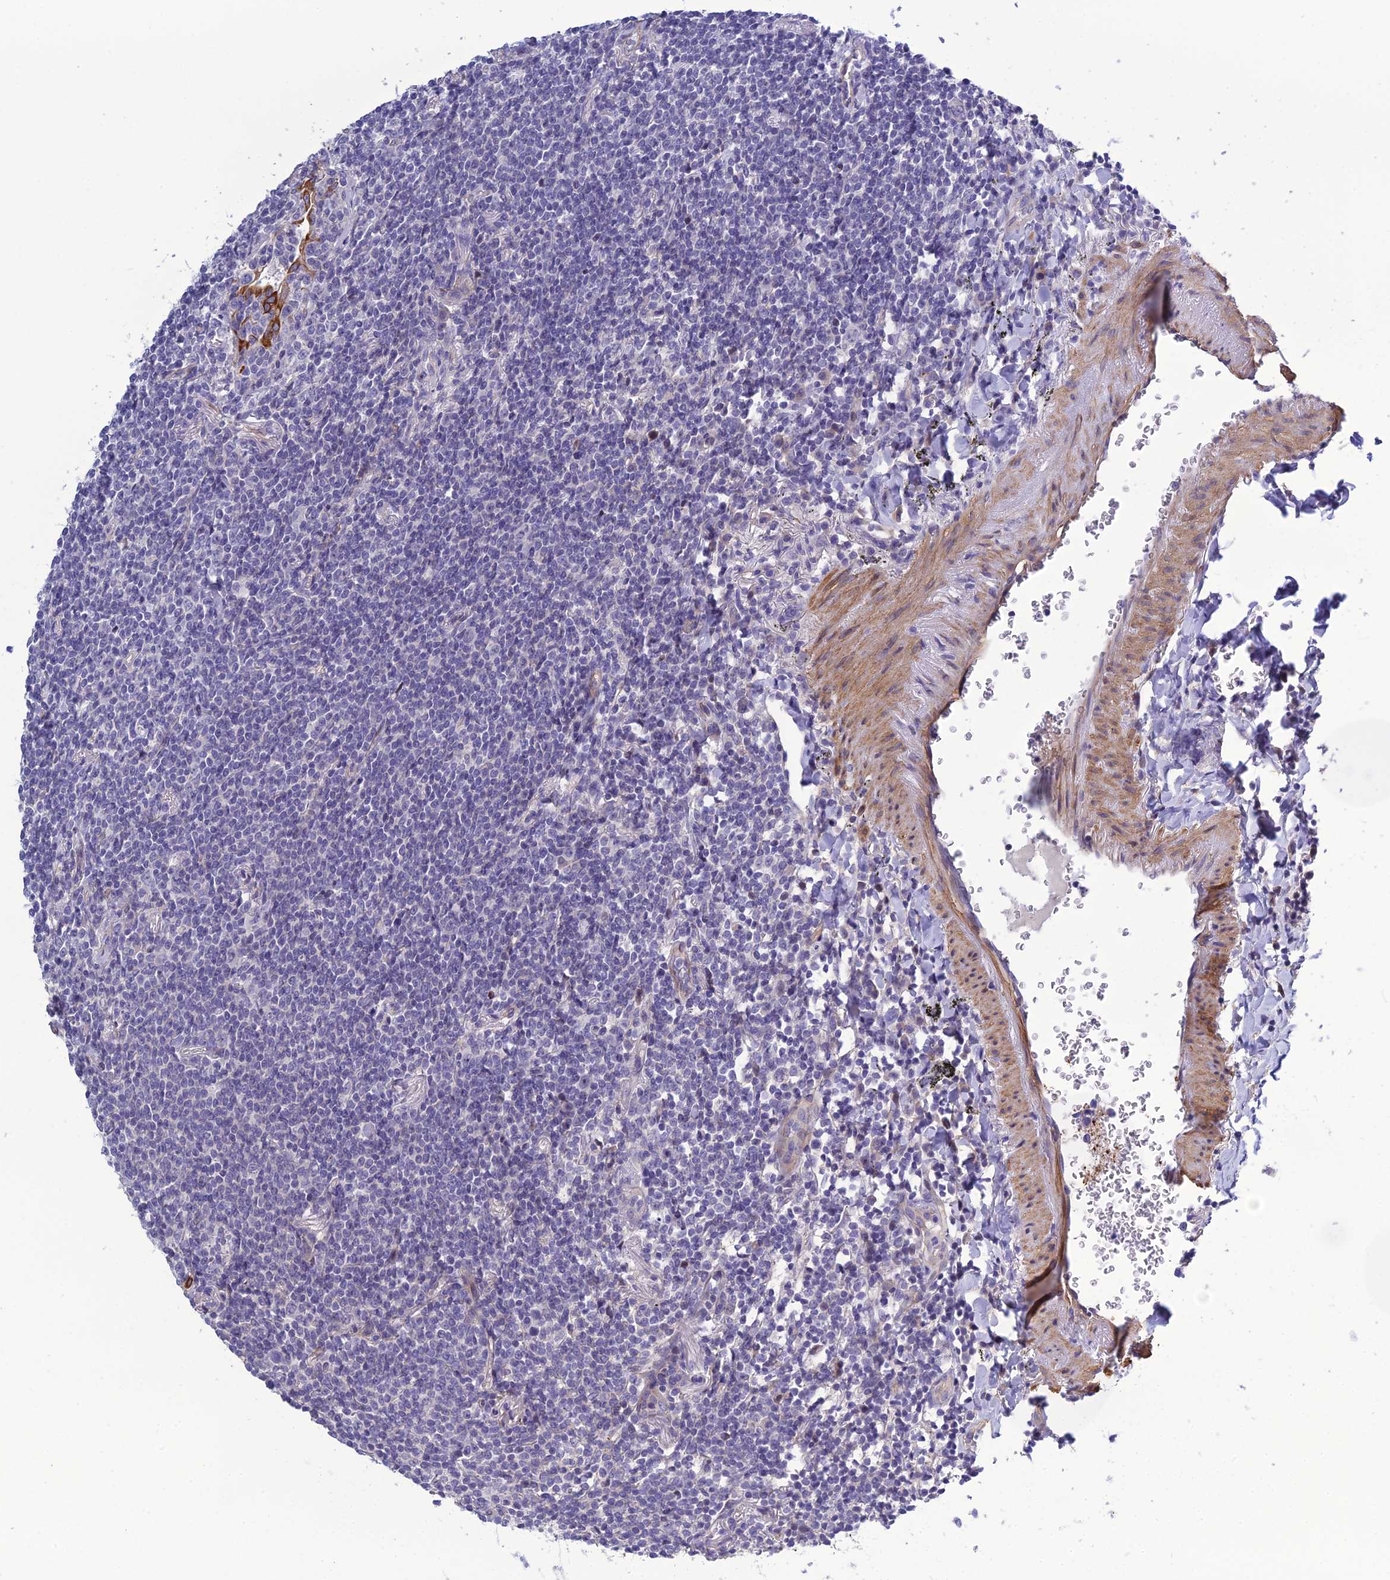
{"staining": {"intensity": "negative", "quantity": "none", "location": "none"}, "tissue": "lymphoma", "cell_type": "Tumor cells", "image_type": "cancer", "snomed": [{"axis": "morphology", "description": "Malignant lymphoma, non-Hodgkin's type, Low grade"}, {"axis": "topography", "description": "Lung"}], "caption": "Malignant lymphoma, non-Hodgkin's type (low-grade) was stained to show a protein in brown. There is no significant staining in tumor cells.", "gene": "LZTS2", "patient": {"sex": "female", "age": 71}}